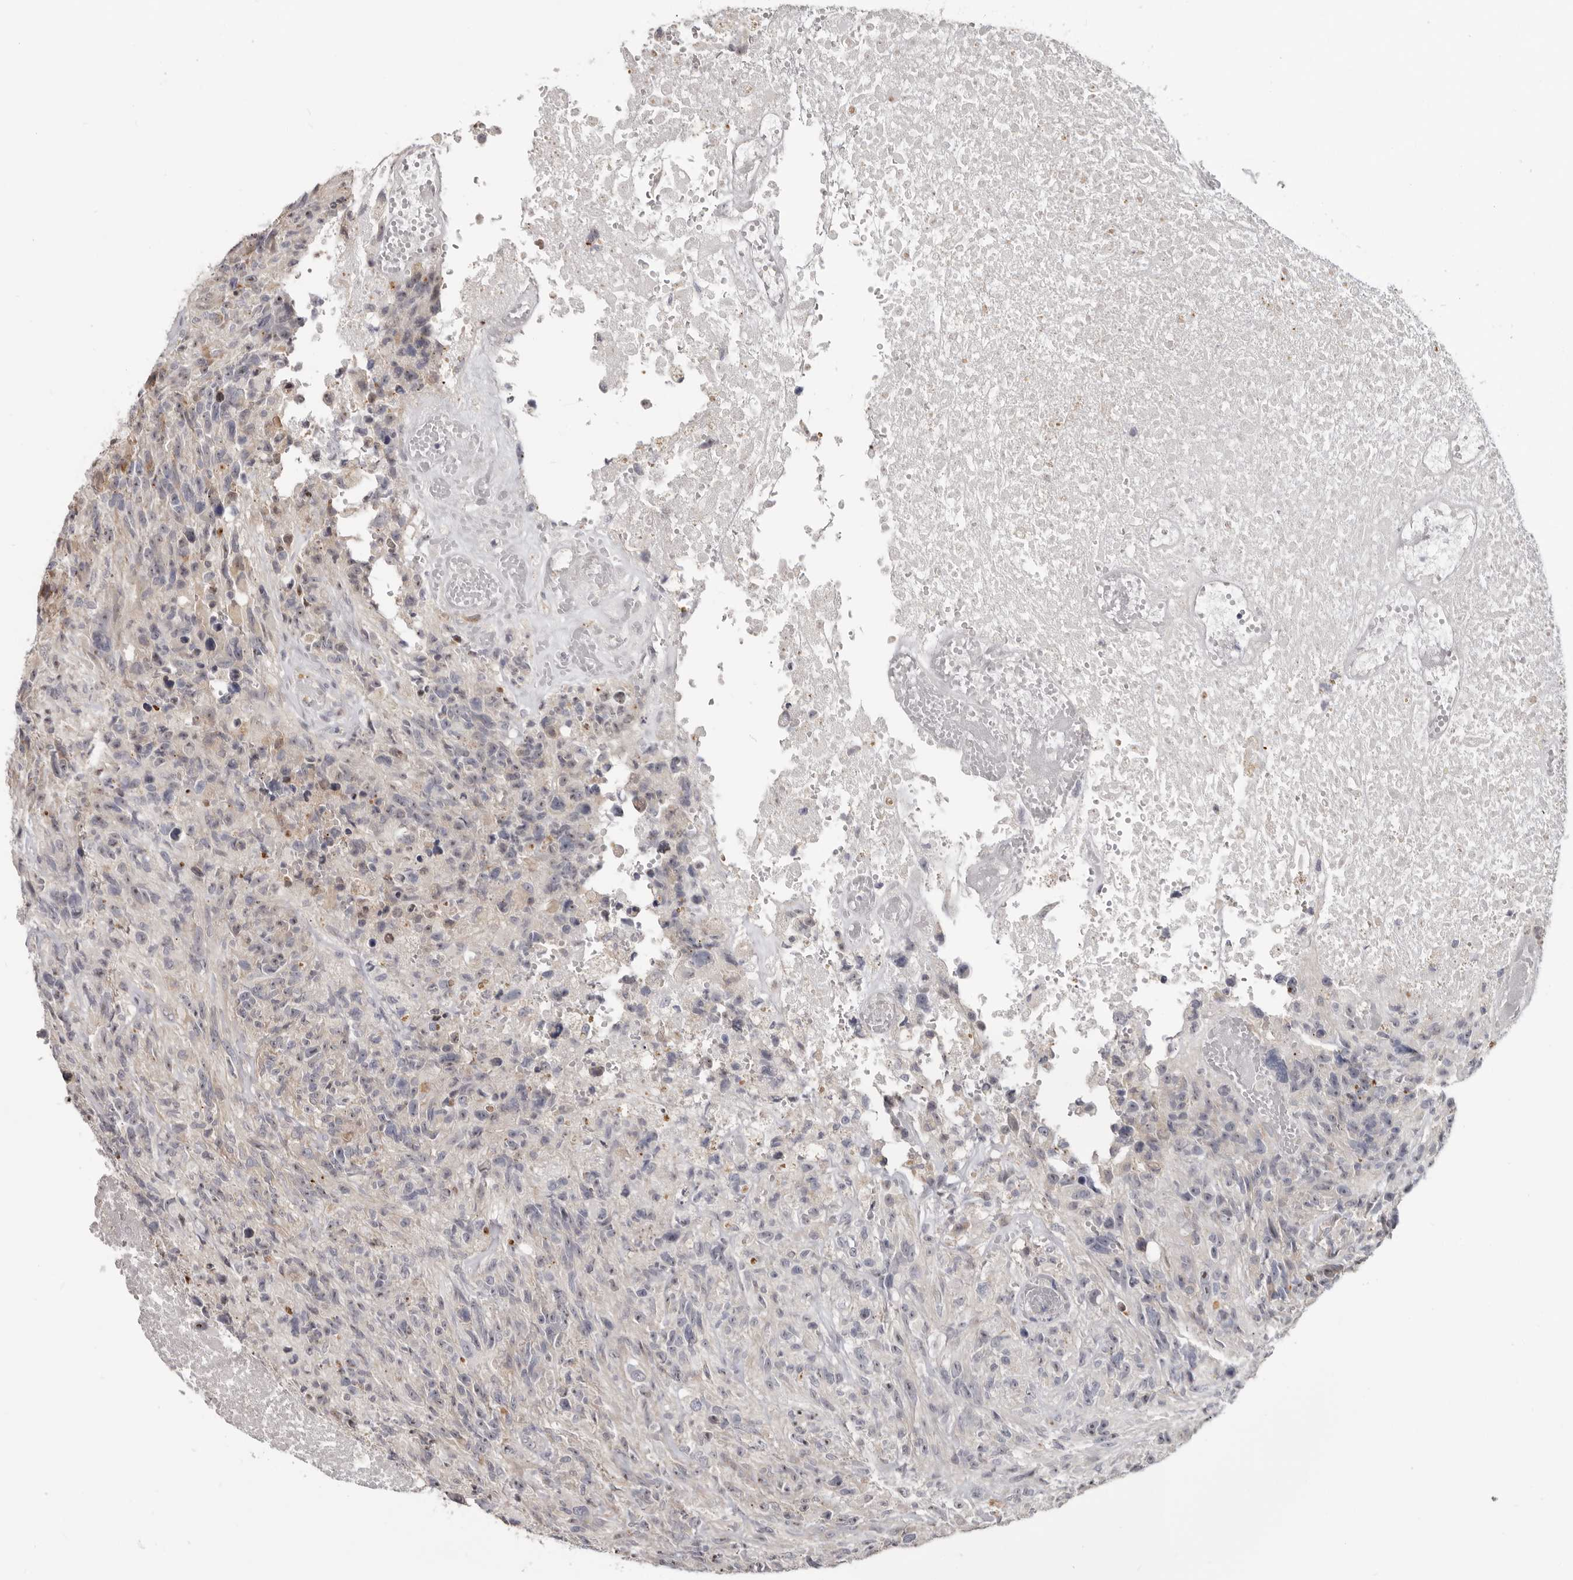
{"staining": {"intensity": "negative", "quantity": "none", "location": "none"}, "tissue": "glioma", "cell_type": "Tumor cells", "image_type": "cancer", "snomed": [{"axis": "morphology", "description": "Glioma, malignant, High grade"}, {"axis": "topography", "description": "Brain"}], "caption": "Immunohistochemistry (IHC) of human glioma demonstrates no staining in tumor cells.", "gene": "BAD", "patient": {"sex": "male", "age": 69}}